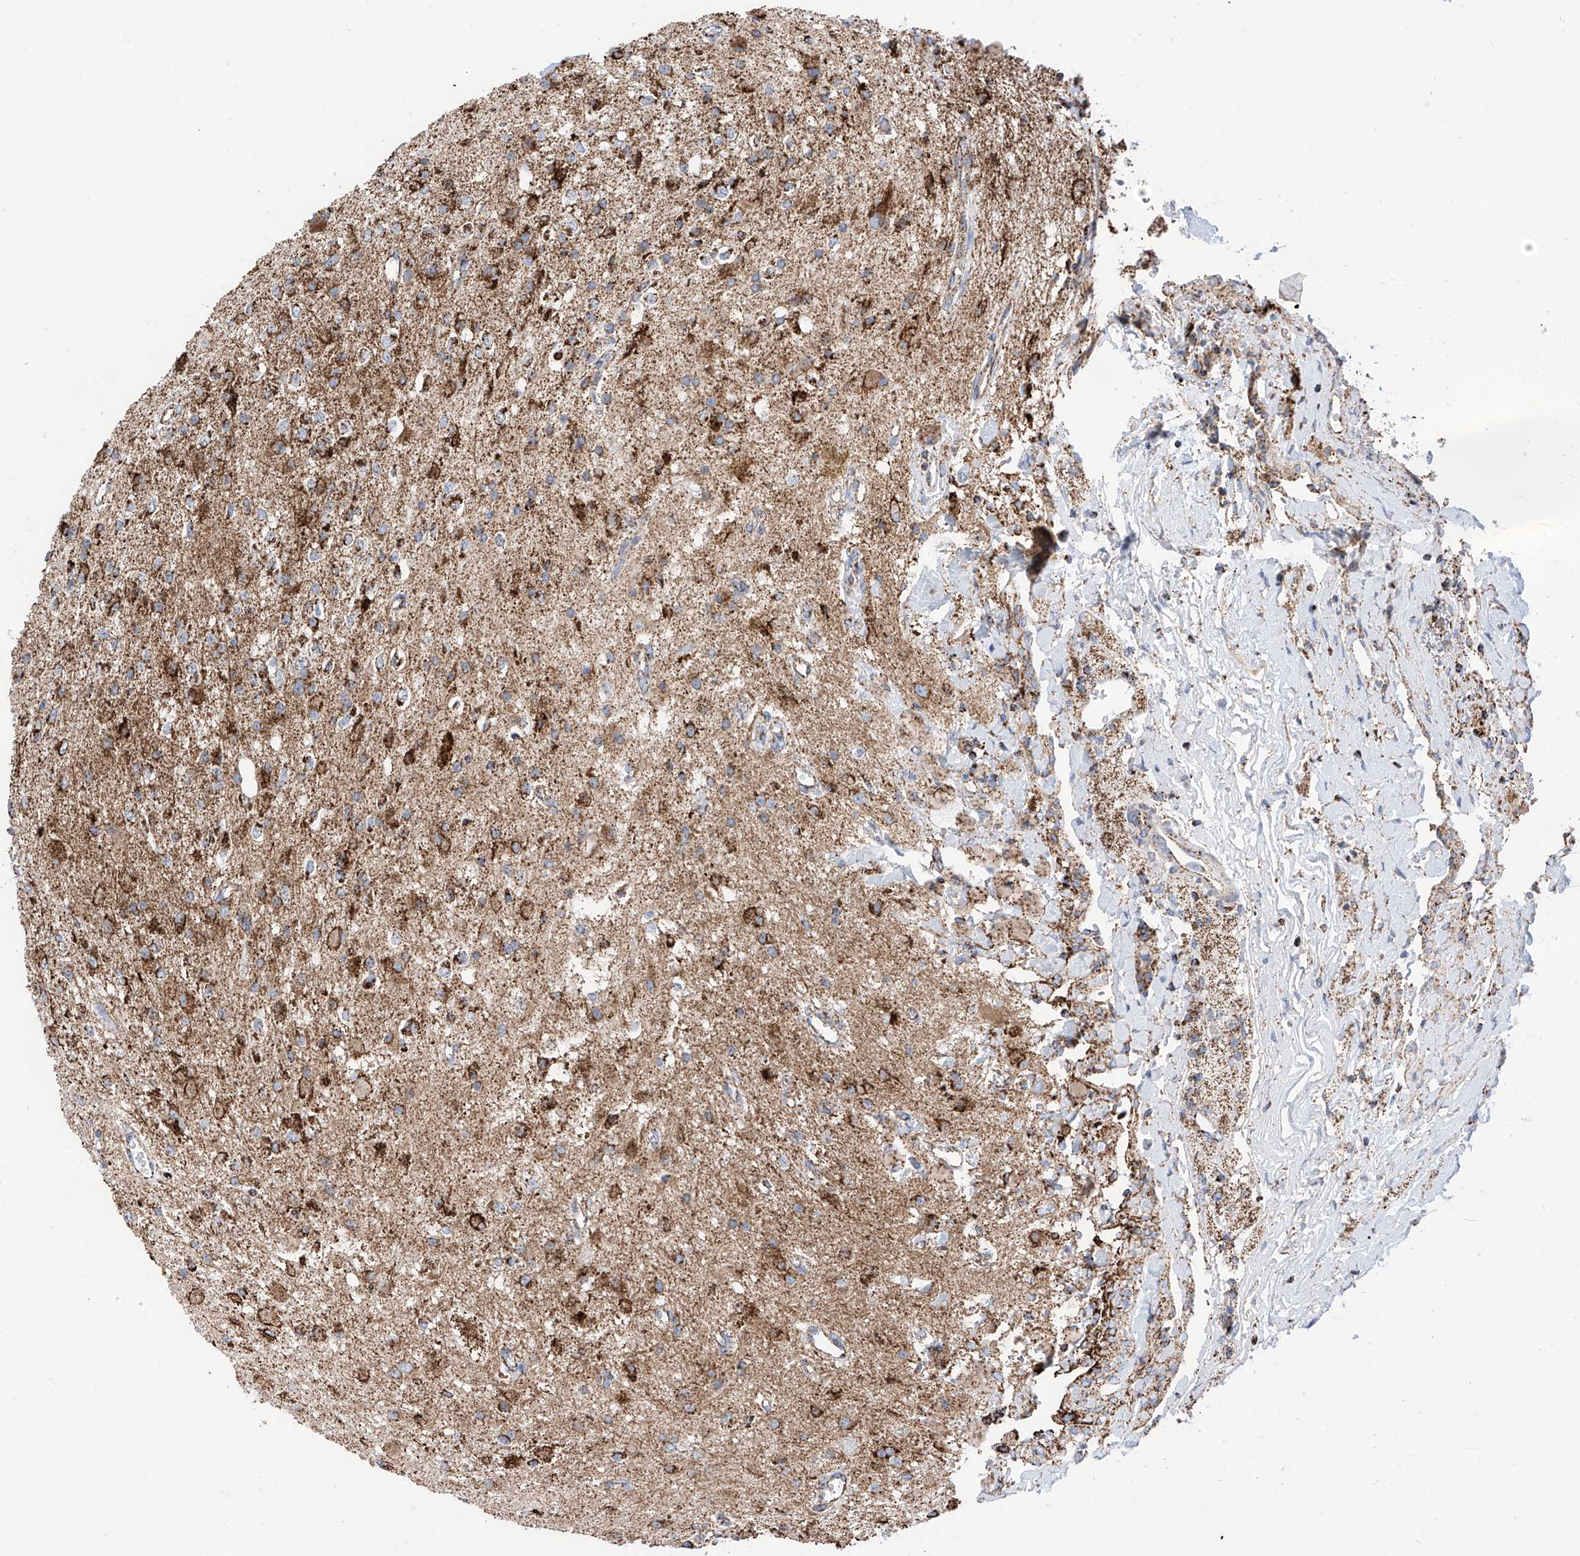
{"staining": {"intensity": "strong", "quantity": "25%-75%", "location": "cytoplasmic/membranous"}, "tissue": "glioma", "cell_type": "Tumor cells", "image_type": "cancer", "snomed": [{"axis": "morphology", "description": "Glioma, malignant, High grade"}, {"axis": "topography", "description": "Brain"}], "caption": "High-grade glioma (malignant) stained for a protein (brown) shows strong cytoplasmic/membranous positive staining in about 25%-75% of tumor cells.", "gene": "COX5B", "patient": {"sex": "male", "age": 34}}